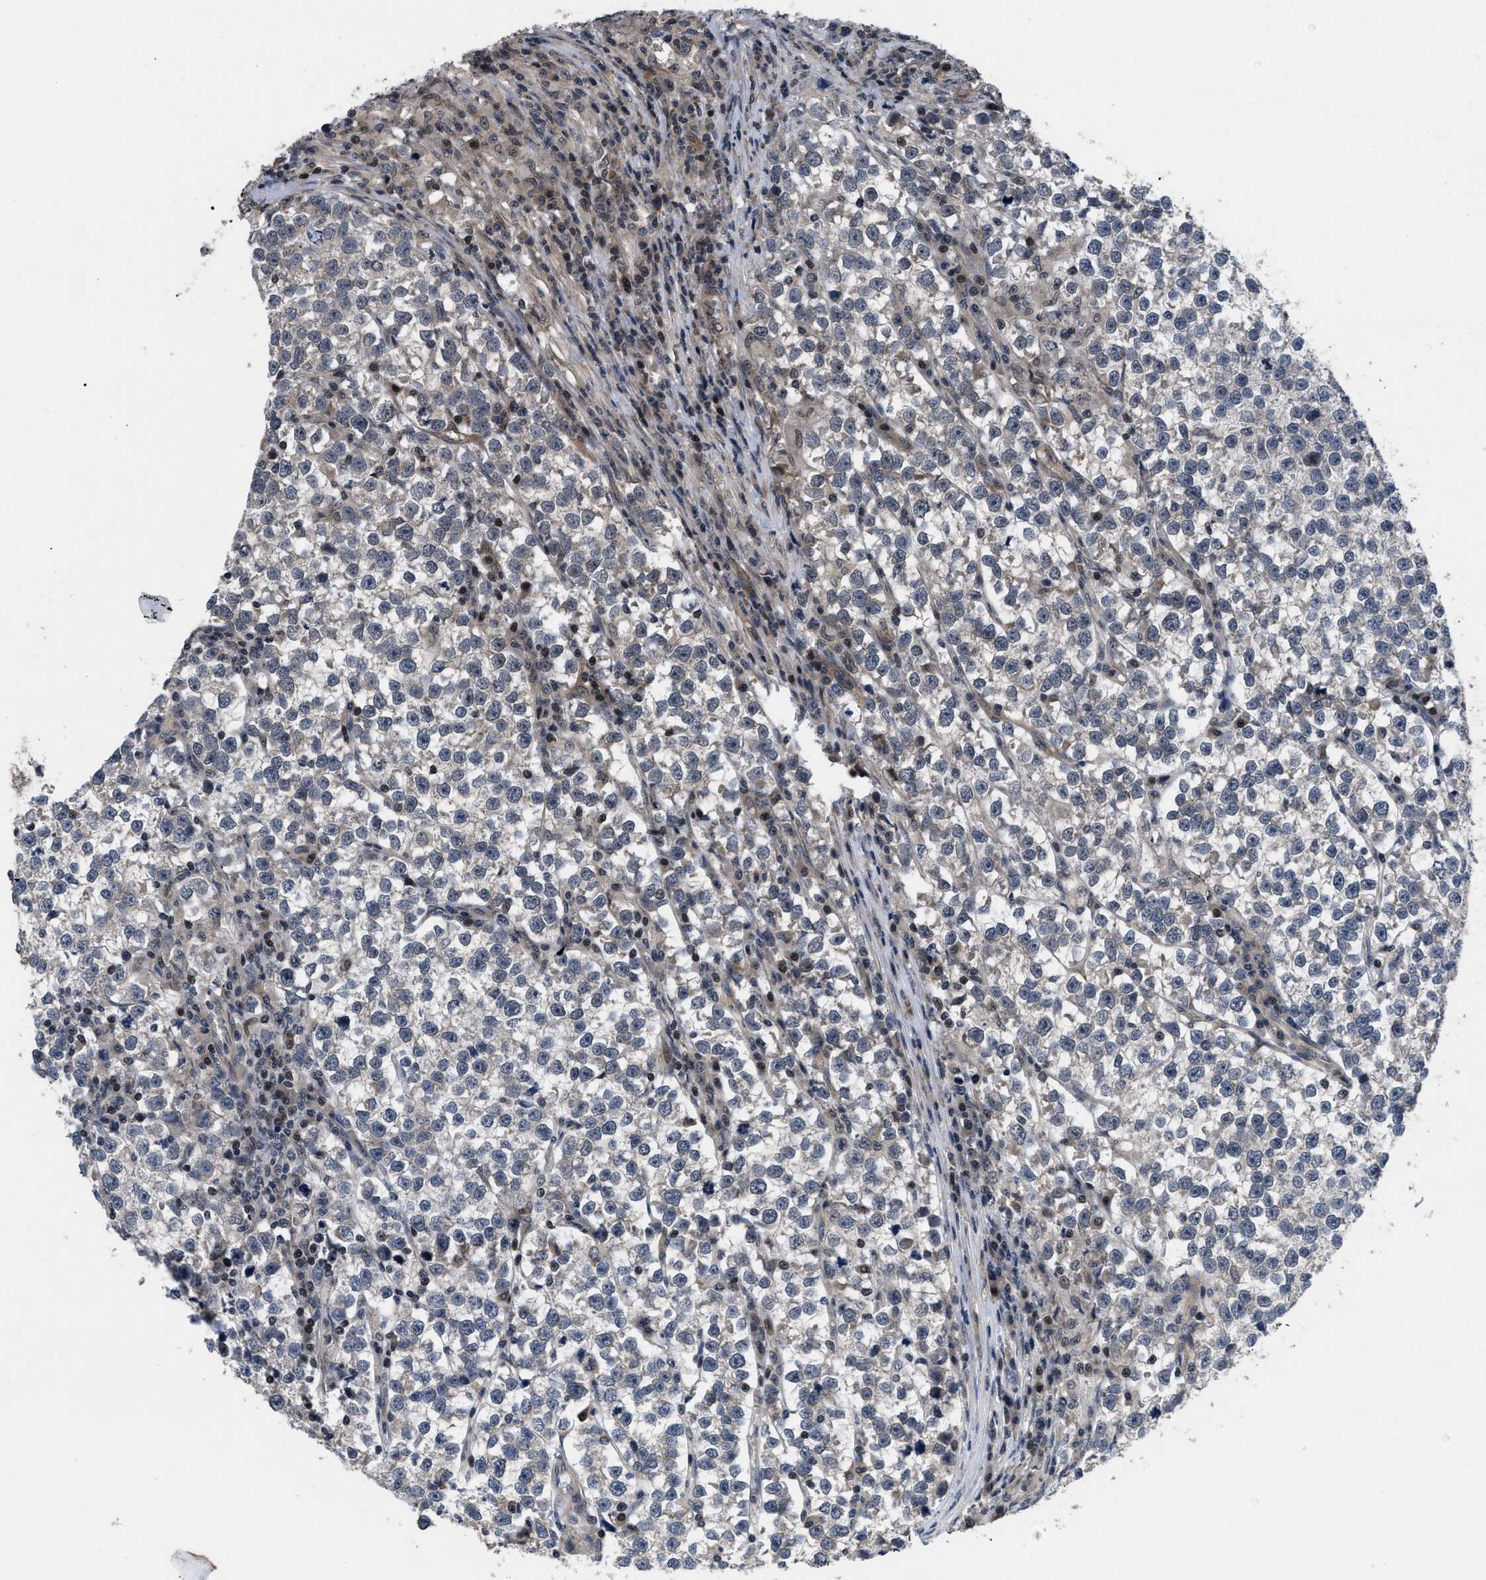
{"staining": {"intensity": "negative", "quantity": "none", "location": "none"}, "tissue": "testis cancer", "cell_type": "Tumor cells", "image_type": "cancer", "snomed": [{"axis": "morphology", "description": "Normal tissue, NOS"}, {"axis": "morphology", "description": "Seminoma, NOS"}, {"axis": "topography", "description": "Testis"}], "caption": "IHC histopathology image of testis cancer stained for a protein (brown), which reveals no staining in tumor cells.", "gene": "DNAJC14", "patient": {"sex": "male", "age": 43}}